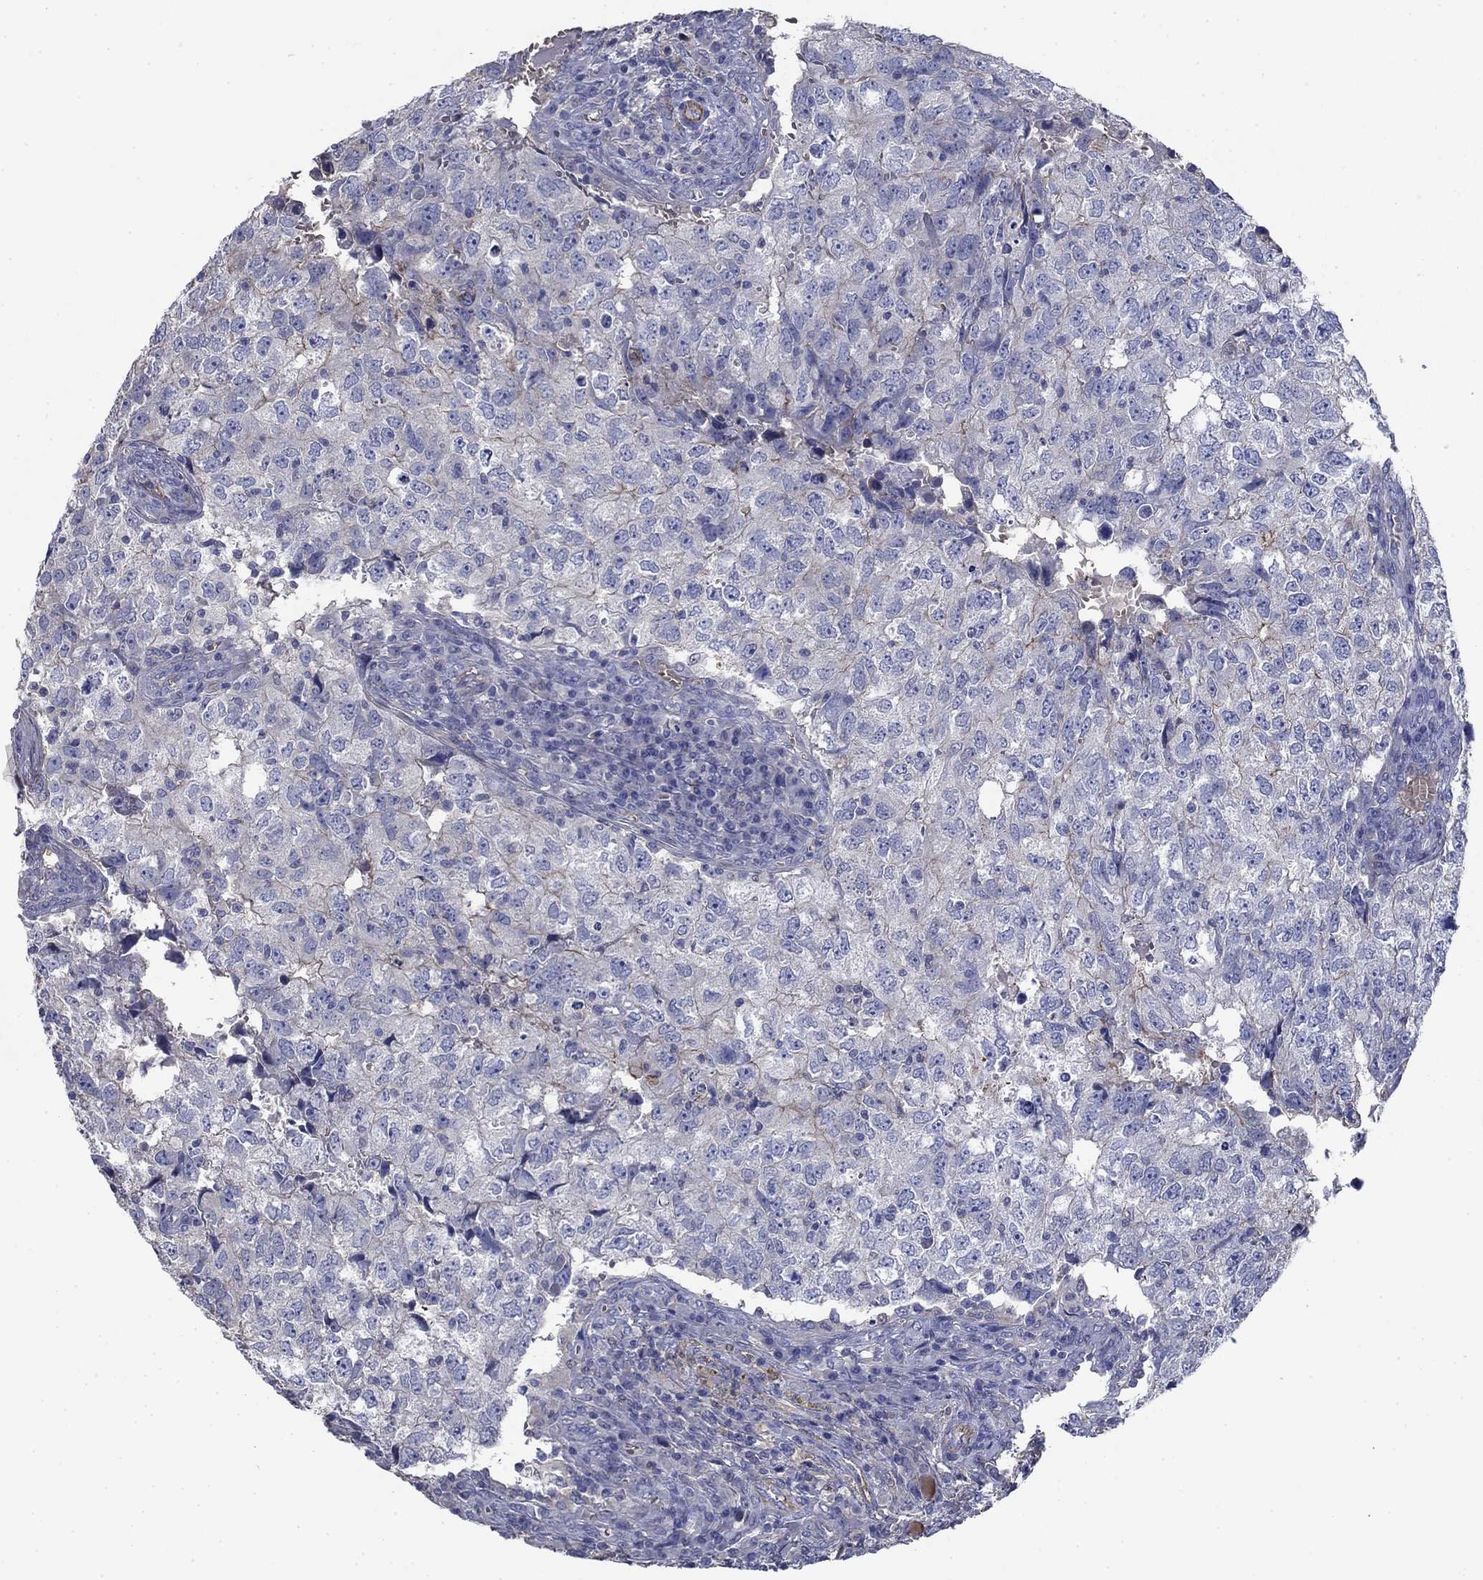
{"staining": {"intensity": "negative", "quantity": "none", "location": "none"}, "tissue": "breast cancer", "cell_type": "Tumor cells", "image_type": "cancer", "snomed": [{"axis": "morphology", "description": "Duct carcinoma"}, {"axis": "topography", "description": "Breast"}], "caption": "Immunohistochemistry (IHC) histopathology image of neoplastic tissue: human breast intraductal carcinoma stained with DAB exhibits no significant protein staining in tumor cells.", "gene": "FLNC", "patient": {"sex": "female", "age": 30}}